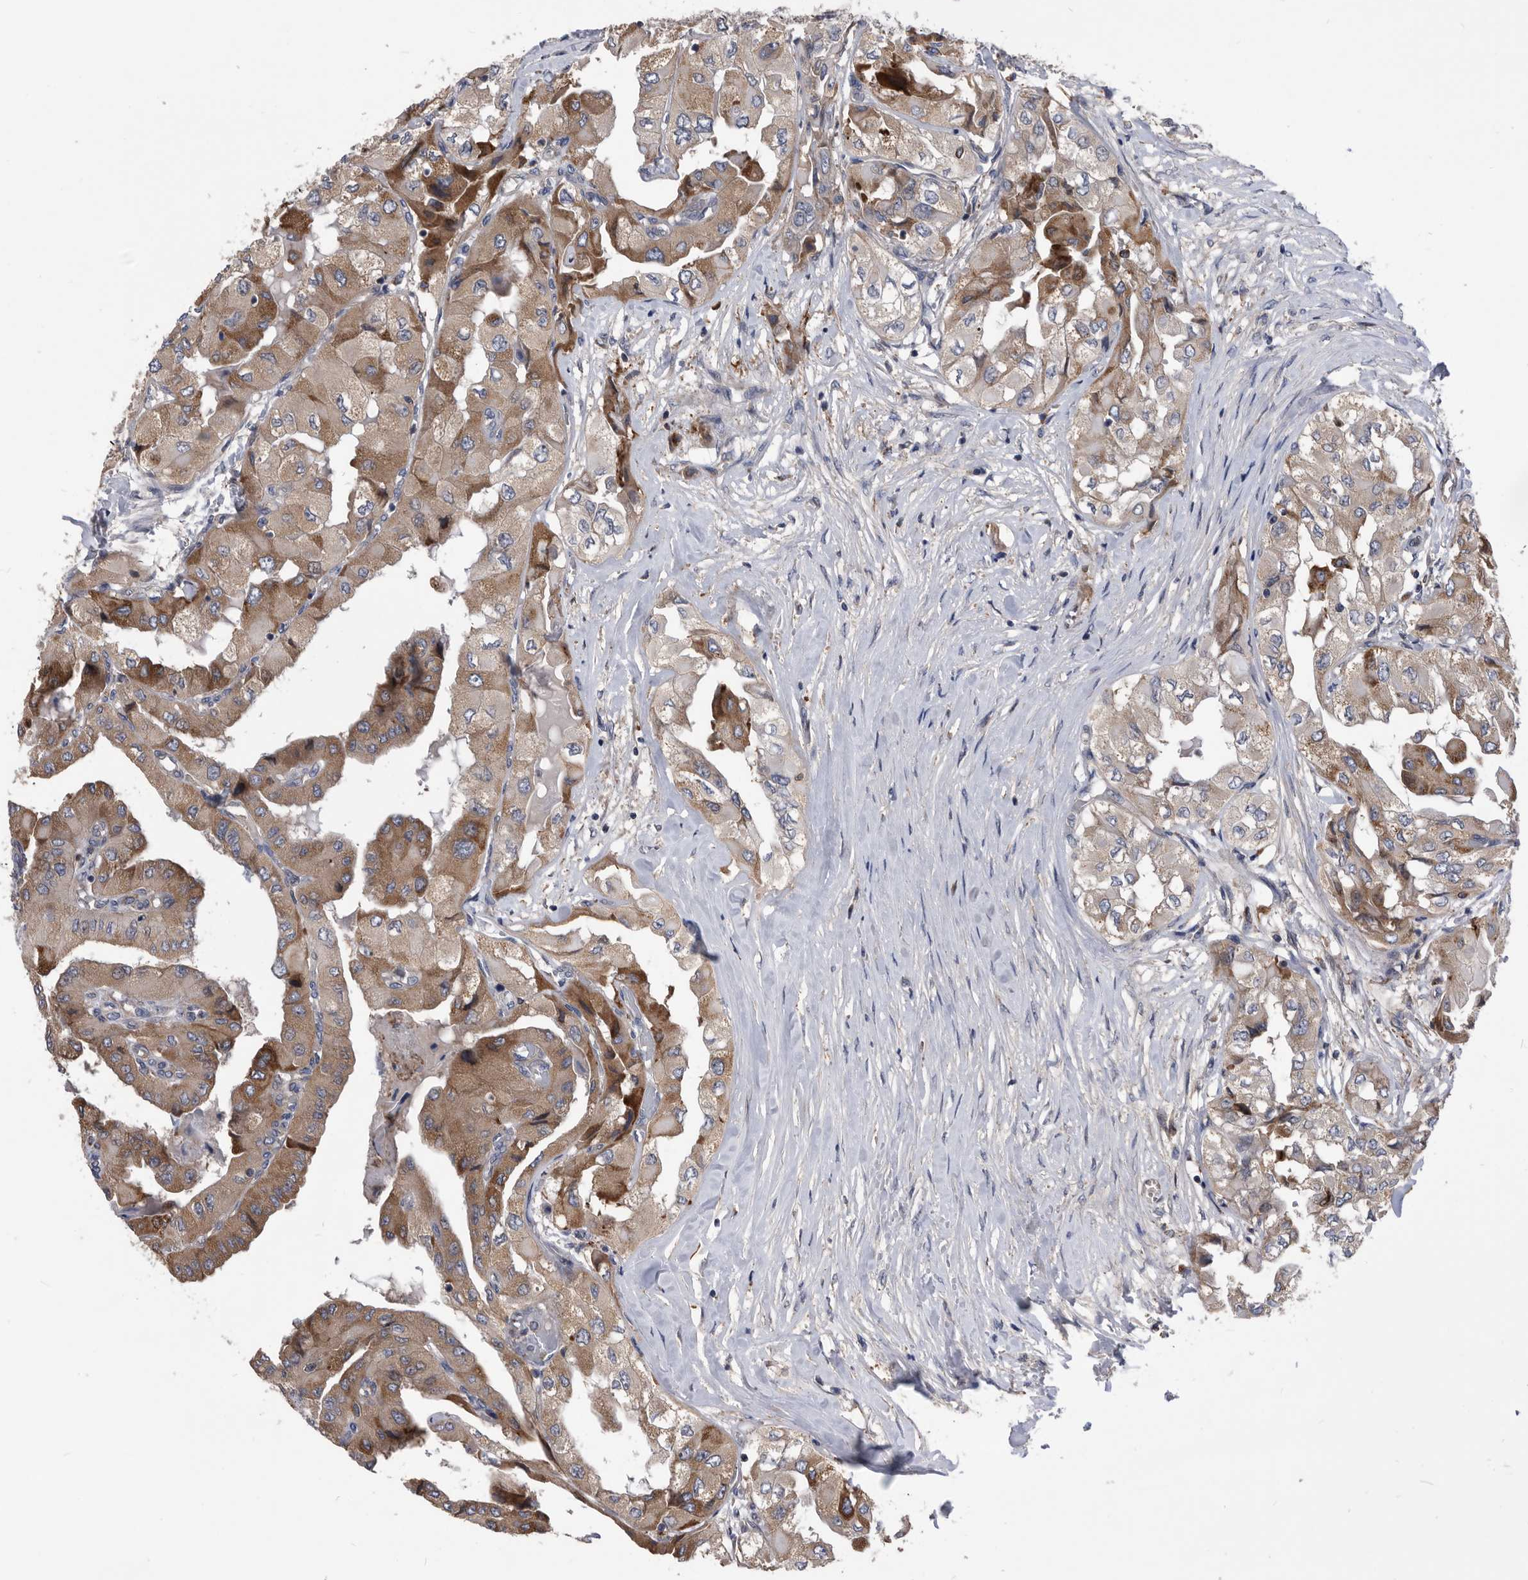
{"staining": {"intensity": "moderate", "quantity": ">75%", "location": "cytoplasmic/membranous"}, "tissue": "thyroid cancer", "cell_type": "Tumor cells", "image_type": "cancer", "snomed": [{"axis": "morphology", "description": "Papillary adenocarcinoma, NOS"}, {"axis": "topography", "description": "Thyroid gland"}], "caption": "High-magnification brightfield microscopy of thyroid cancer stained with DAB (3,3'-diaminobenzidine) (brown) and counterstained with hematoxylin (blue). tumor cells exhibit moderate cytoplasmic/membranous staining is identified in about>75% of cells. (DAB = brown stain, brightfield microscopy at high magnification).", "gene": "BAIAP3", "patient": {"sex": "female", "age": 59}}